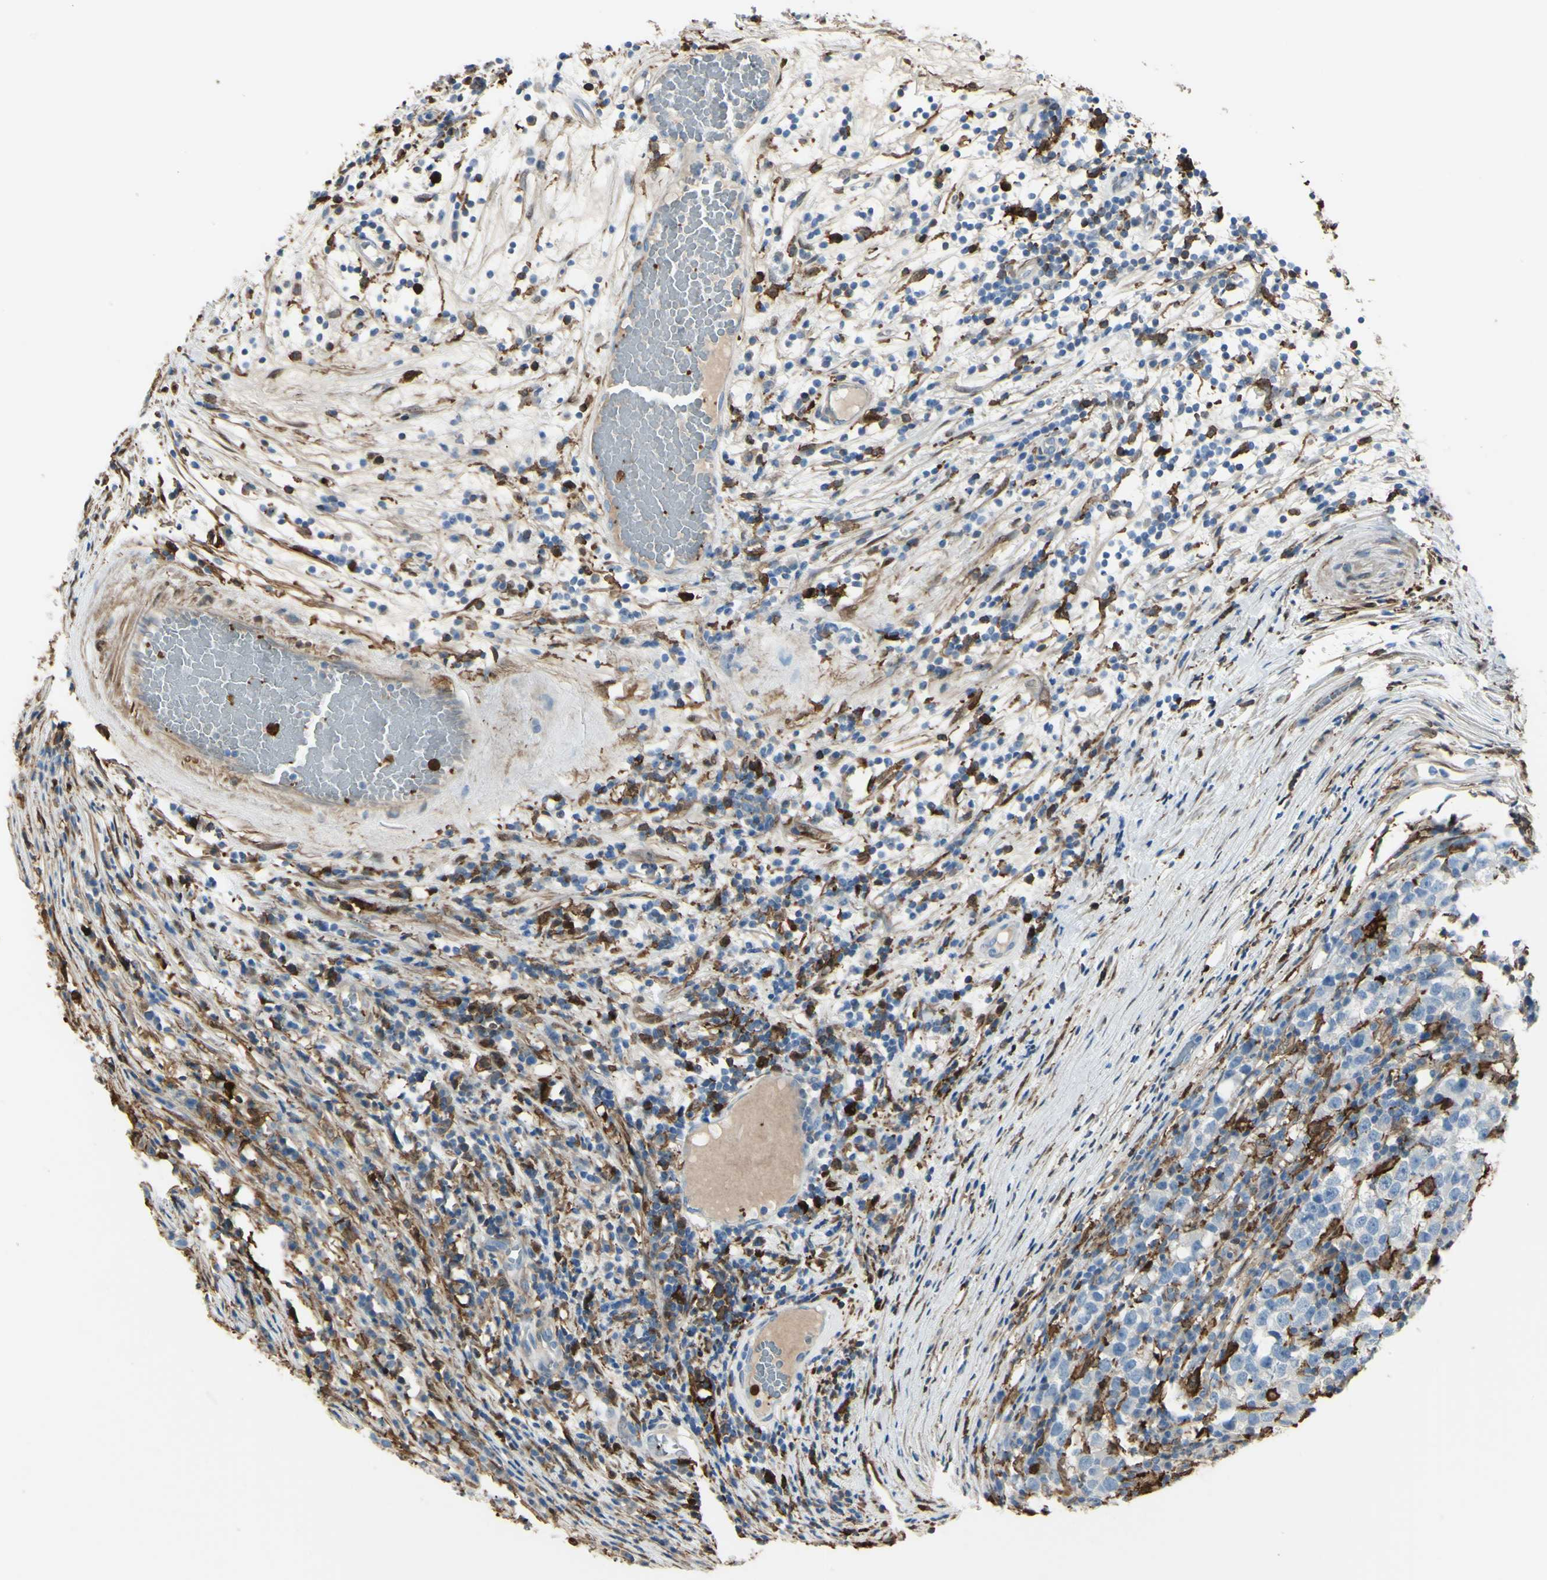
{"staining": {"intensity": "negative", "quantity": "none", "location": "none"}, "tissue": "testis cancer", "cell_type": "Tumor cells", "image_type": "cancer", "snomed": [{"axis": "morphology", "description": "Seminoma, NOS"}, {"axis": "topography", "description": "Testis"}], "caption": "A high-resolution image shows IHC staining of testis cancer, which demonstrates no significant positivity in tumor cells. (Stains: DAB IHC with hematoxylin counter stain, Microscopy: brightfield microscopy at high magnification).", "gene": "GSN", "patient": {"sex": "male", "age": 65}}